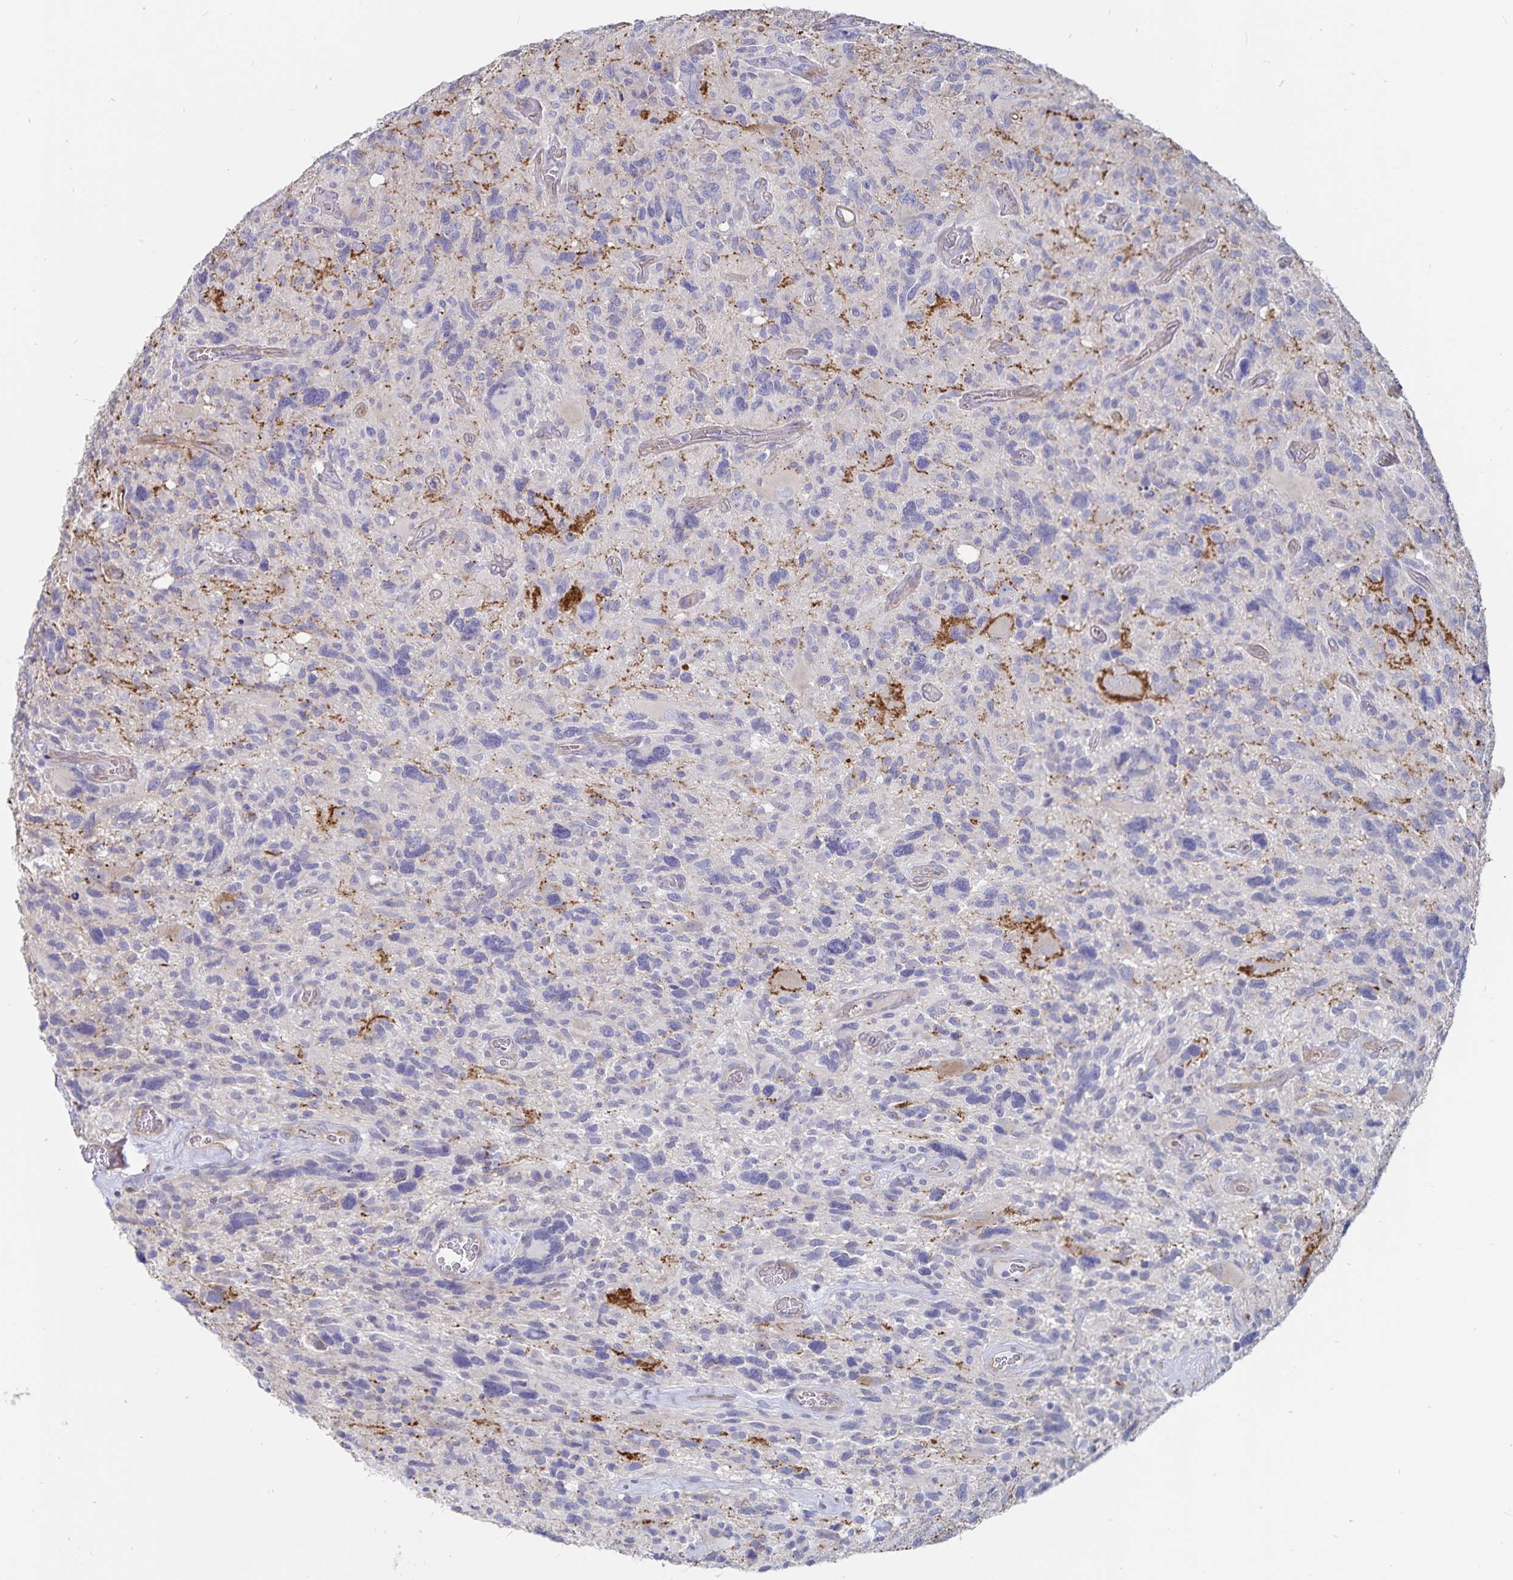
{"staining": {"intensity": "negative", "quantity": "none", "location": "none"}, "tissue": "glioma", "cell_type": "Tumor cells", "image_type": "cancer", "snomed": [{"axis": "morphology", "description": "Glioma, malignant, High grade"}, {"axis": "topography", "description": "Brain"}], "caption": "The micrograph reveals no significant expression in tumor cells of malignant glioma (high-grade).", "gene": "SSTR1", "patient": {"sex": "male", "age": 49}}